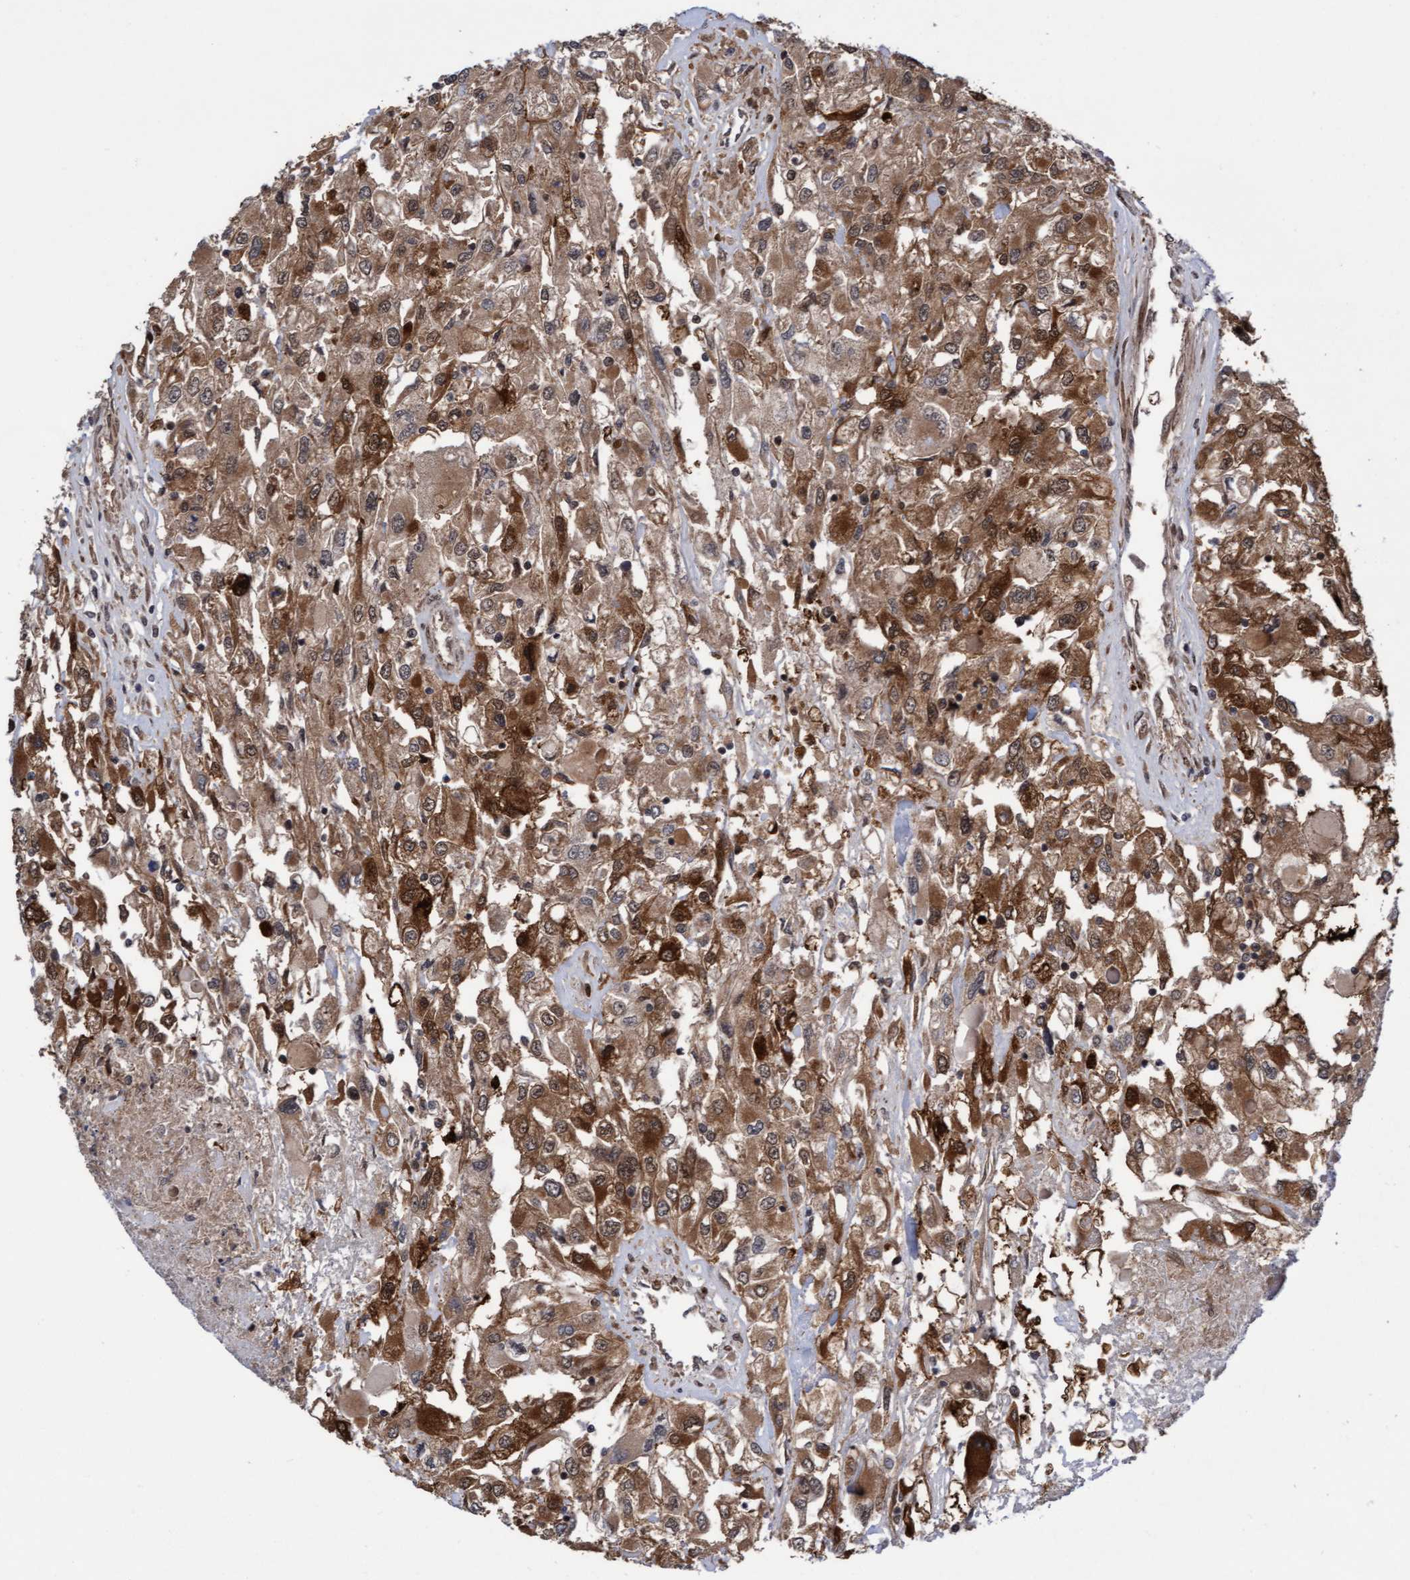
{"staining": {"intensity": "moderate", "quantity": ">75%", "location": "cytoplasmic/membranous"}, "tissue": "renal cancer", "cell_type": "Tumor cells", "image_type": "cancer", "snomed": [{"axis": "morphology", "description": "Adenocarcinoma, NOS"}, {"axis": "topography", "description": "Kidney"}], "caption": "The image reveals a brown stain indicating the presence of a protein in the cytoplasmic/membranous of tumor cells in adenocarcinoma (renal).", "gene": "ITFG1", "patient": {"sex": "female", "age": 52}}